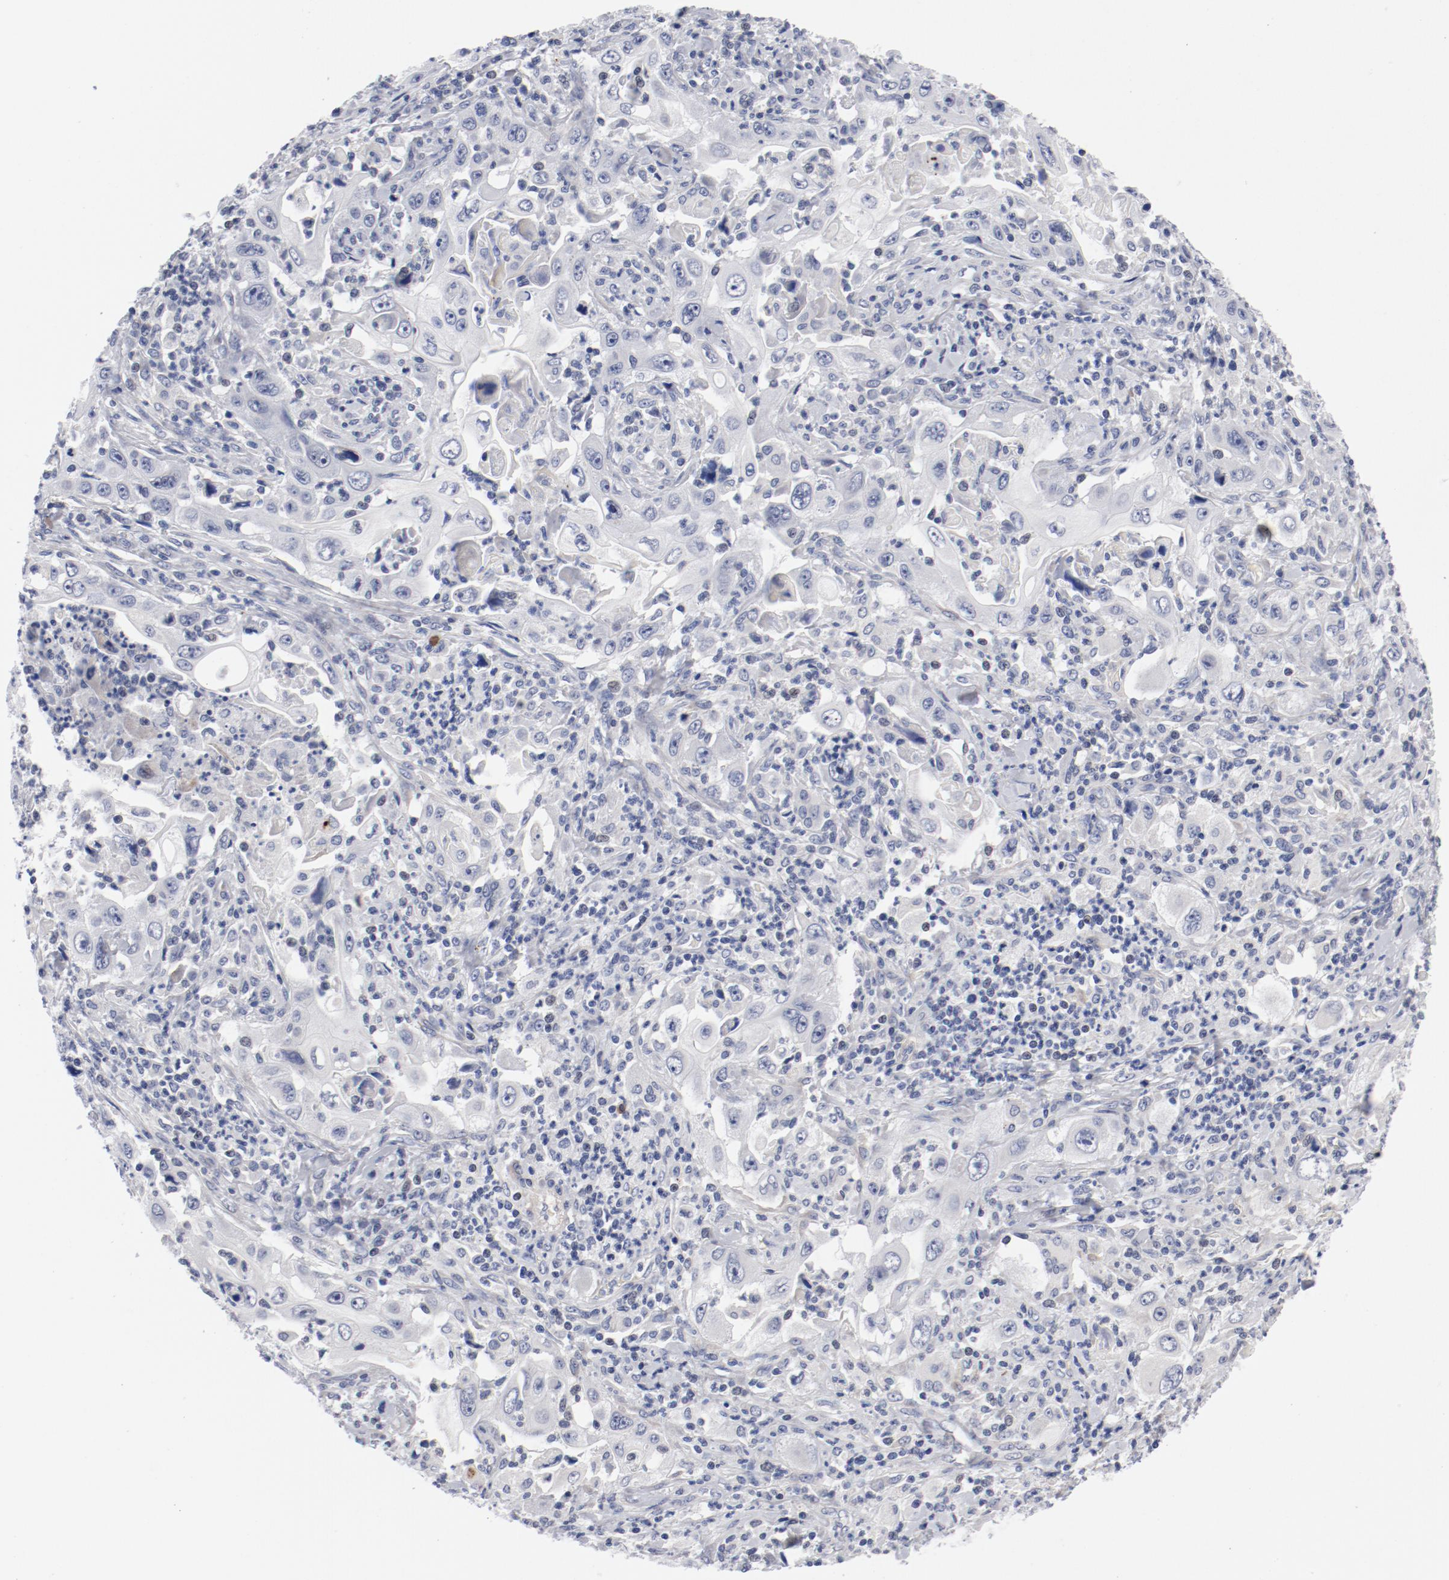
{"staining": {"intensity": "negative", "quantity": "none", "location": "none"}, "tissue": "pancreatic cancer", "cell_type": "Tumor cells", "image_type": "cancer", "snomed": [{"axis": "morphology", "description": "Adenocarcinoma, NOS"}, {"axis": "topography", "description": "Pancreas"}], "caption": "Immunohistochemistry histopathology image of neoplastic tissue: pancreatic cancer (adenocarcinoma) stained with DAB (3,3'-diaminobenzidine) displays no significant protein expression in tumor cells.", "gene": "KCNK13", "patient": {"sex": "male", "age": 70}}